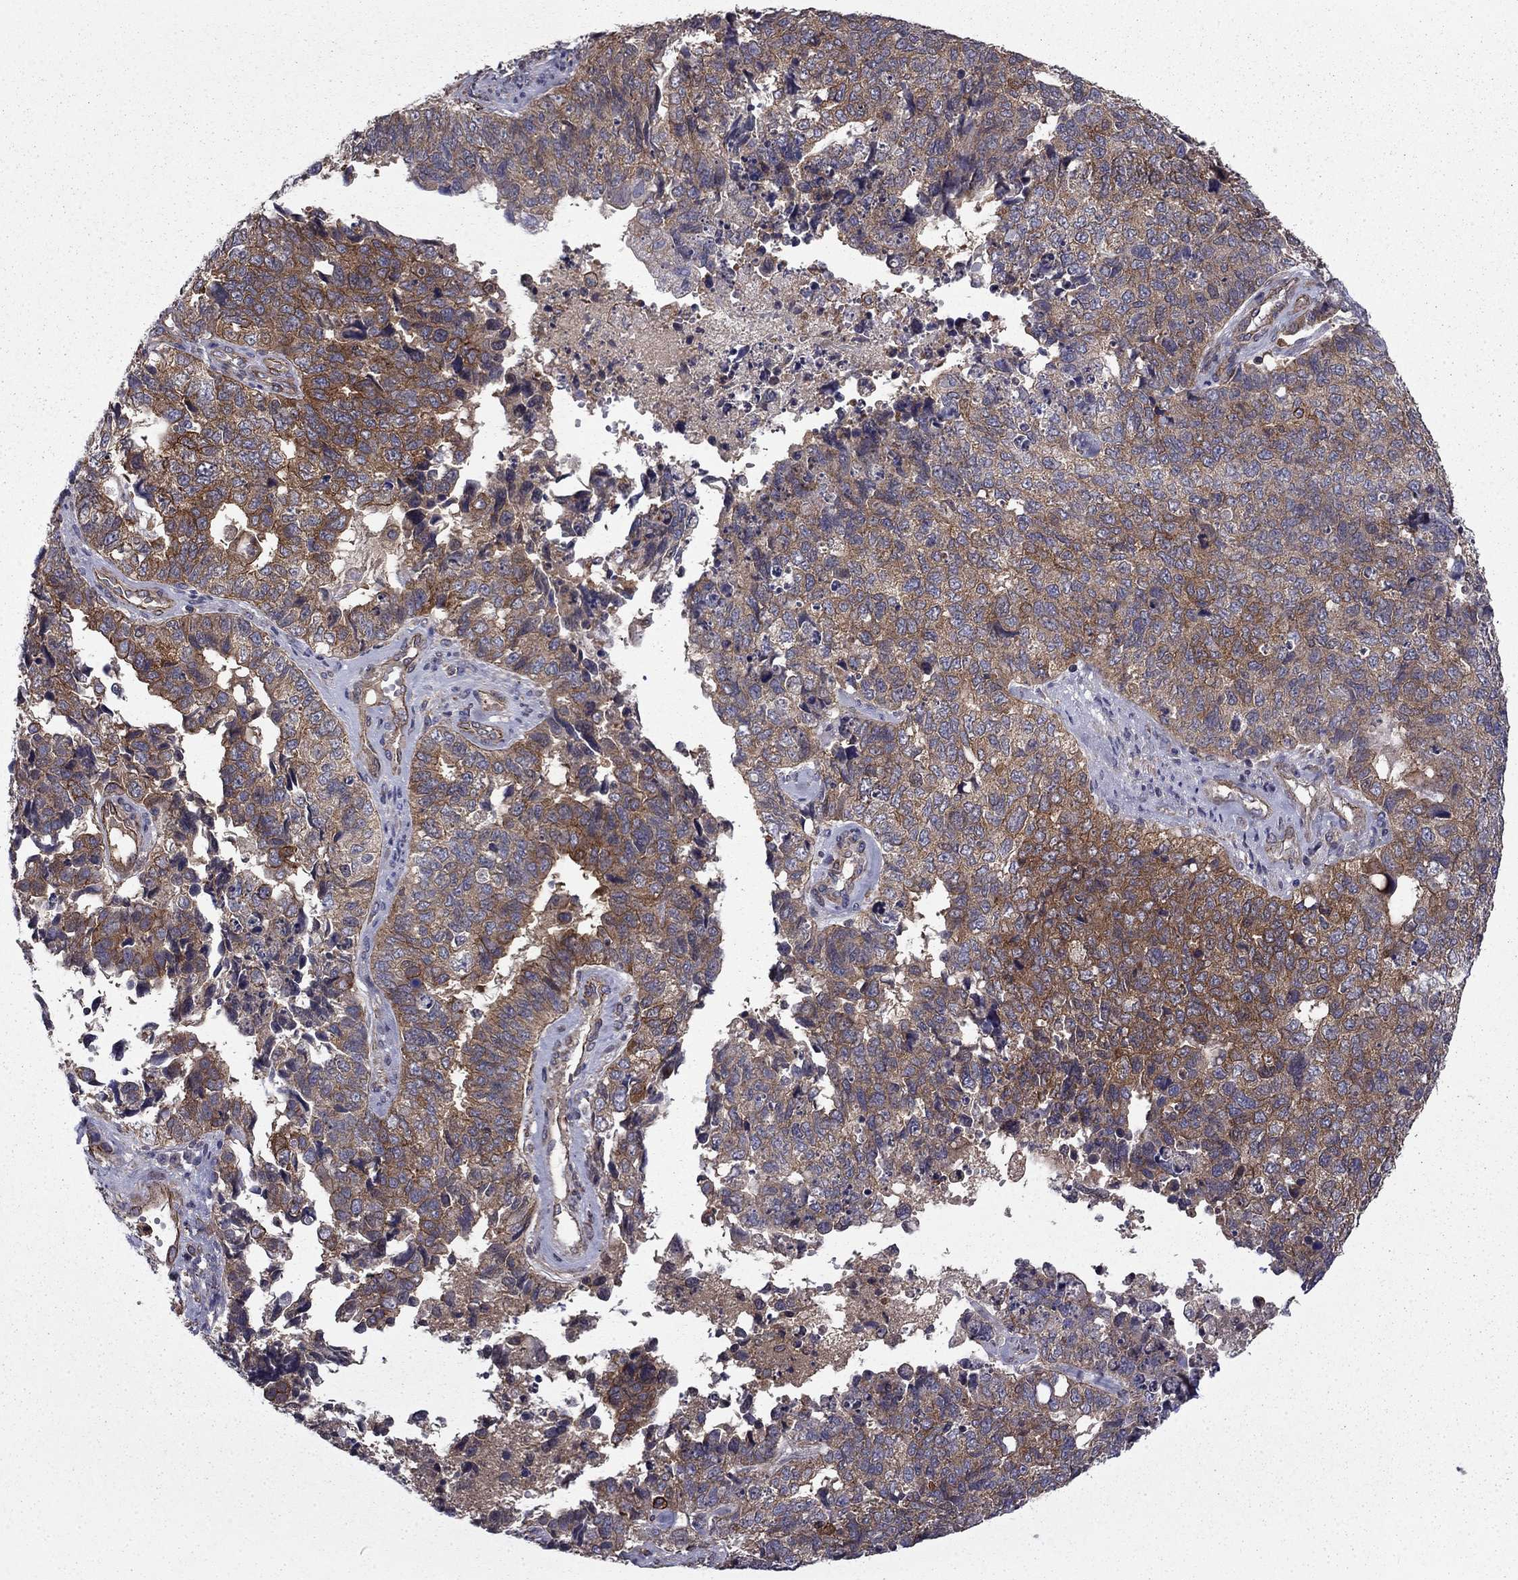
{"staining": {"intensity": "moderate", "quantity": "25%-75%", "location": "cytoplasmic/membranous"}, "tissue": "cervical cancer", "cell_type": "Tumor cells", "image_type": "cancer", "snomed": [{"axis": "morphology", "description": "Squamous cell carcinoma, NOS"}, {"axis": "topography", "description": "Cervix"}], "caption": "DAB immunohistochemical staining of human cervical cancer reveals moderate cytoplasmic/membranous protein positivity in approximately 25%-75% of tumor cells.", "gene": "SHMT1", "patient": {"sex": "female", "age": 63}}